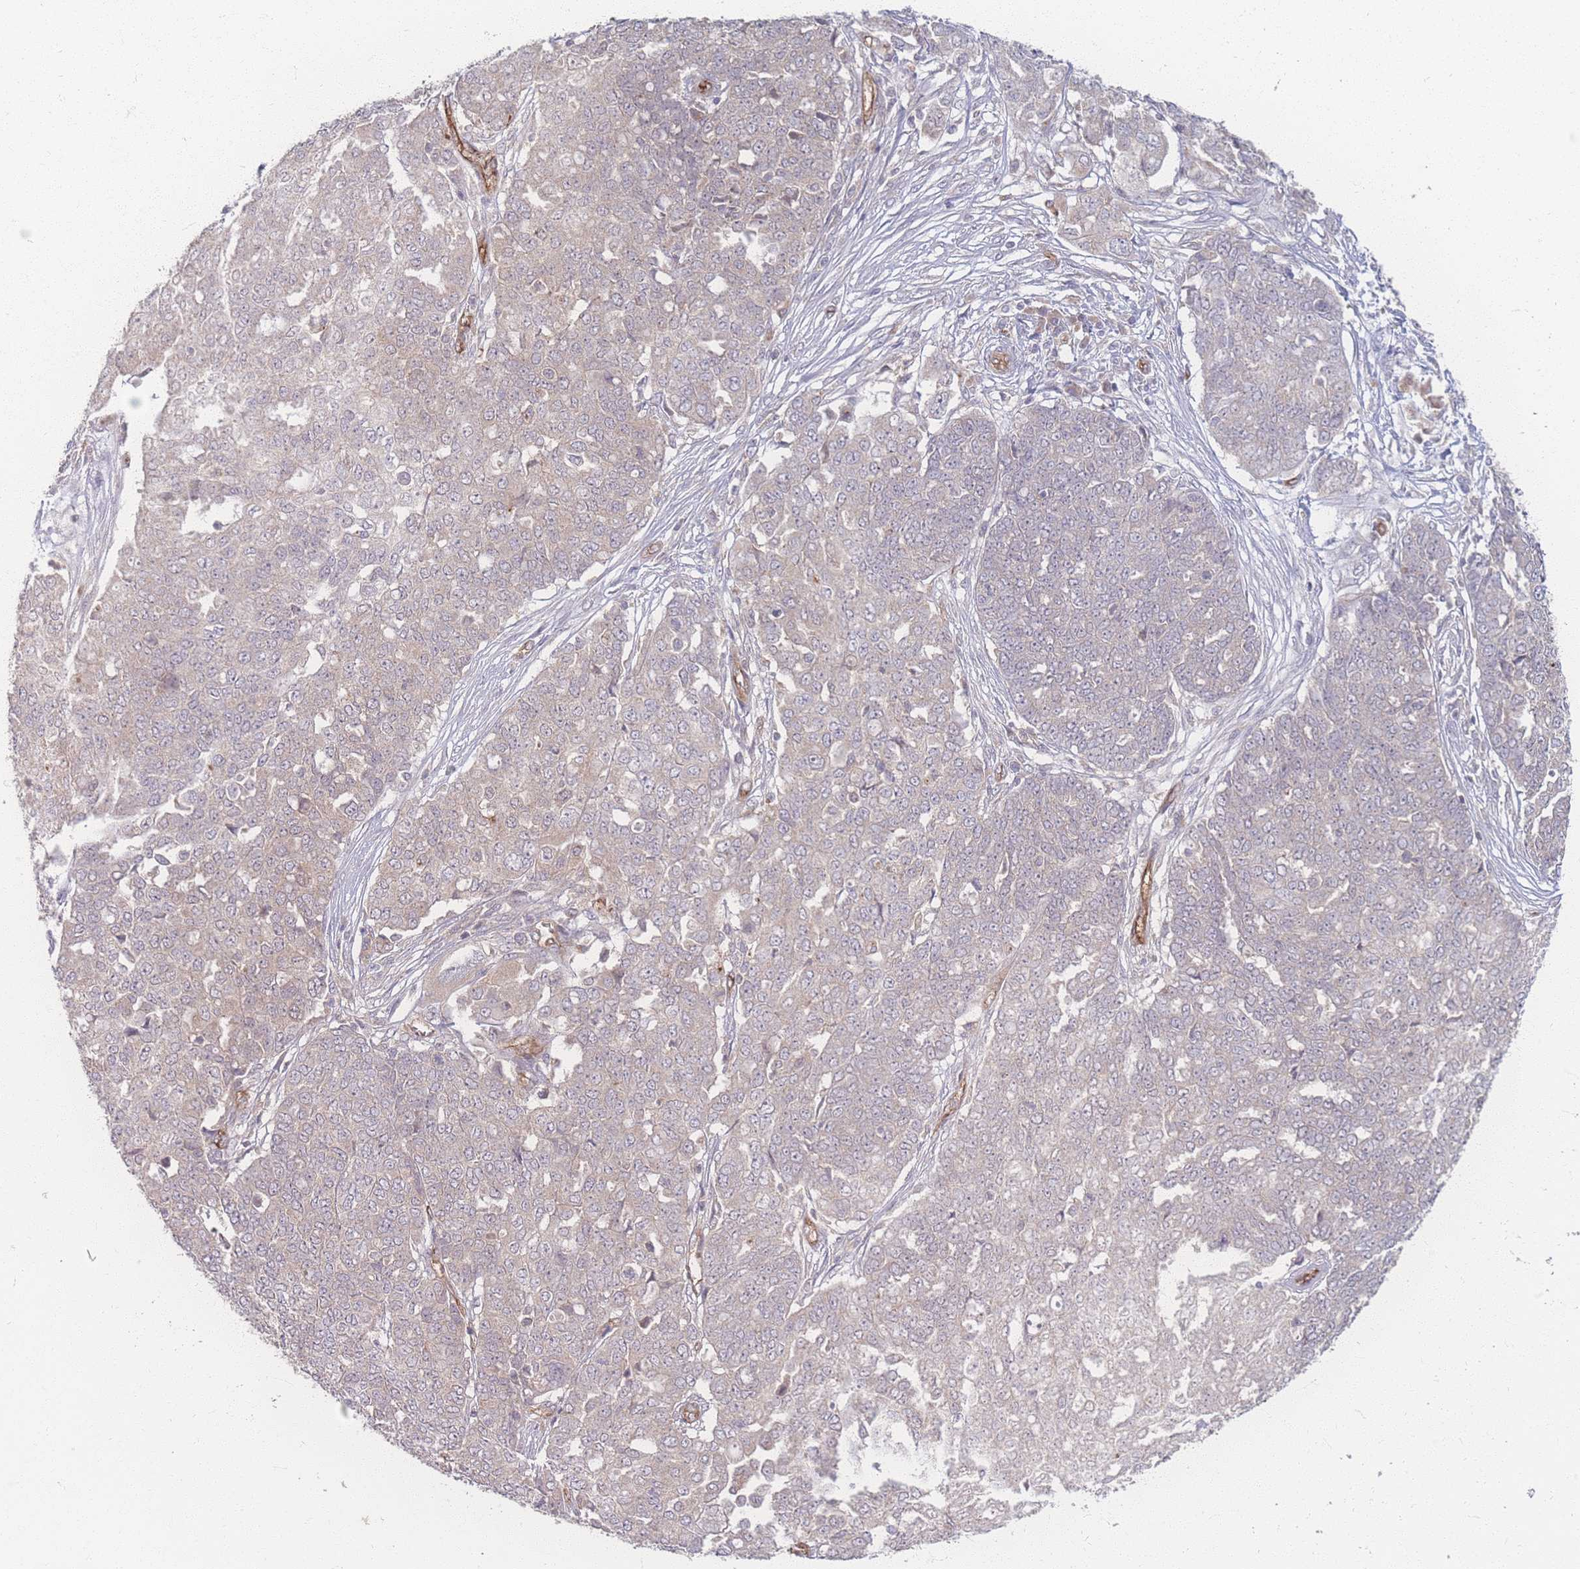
{"staining": {"intensity": "negative", "quantity": "none", "location": "none"}, "tissue": "ovarian cancer", "cell_type": "Tumor cells", "image_type": "cancer", "snomed": [{"axis": "morphology", "description": "Cystadenocarcinoma, serous, NOS"}, {"axis": "topography", "description": "Soft tissue"}, {"axis": "topography", "description": "Ovary"}], "caption": "Immunohistochemistry of ovarian serous cystadenocarcinoma reveals no positivity in tumor cells.", "gene": "INSR", "patient": {"sex": "female", "age": 57}}